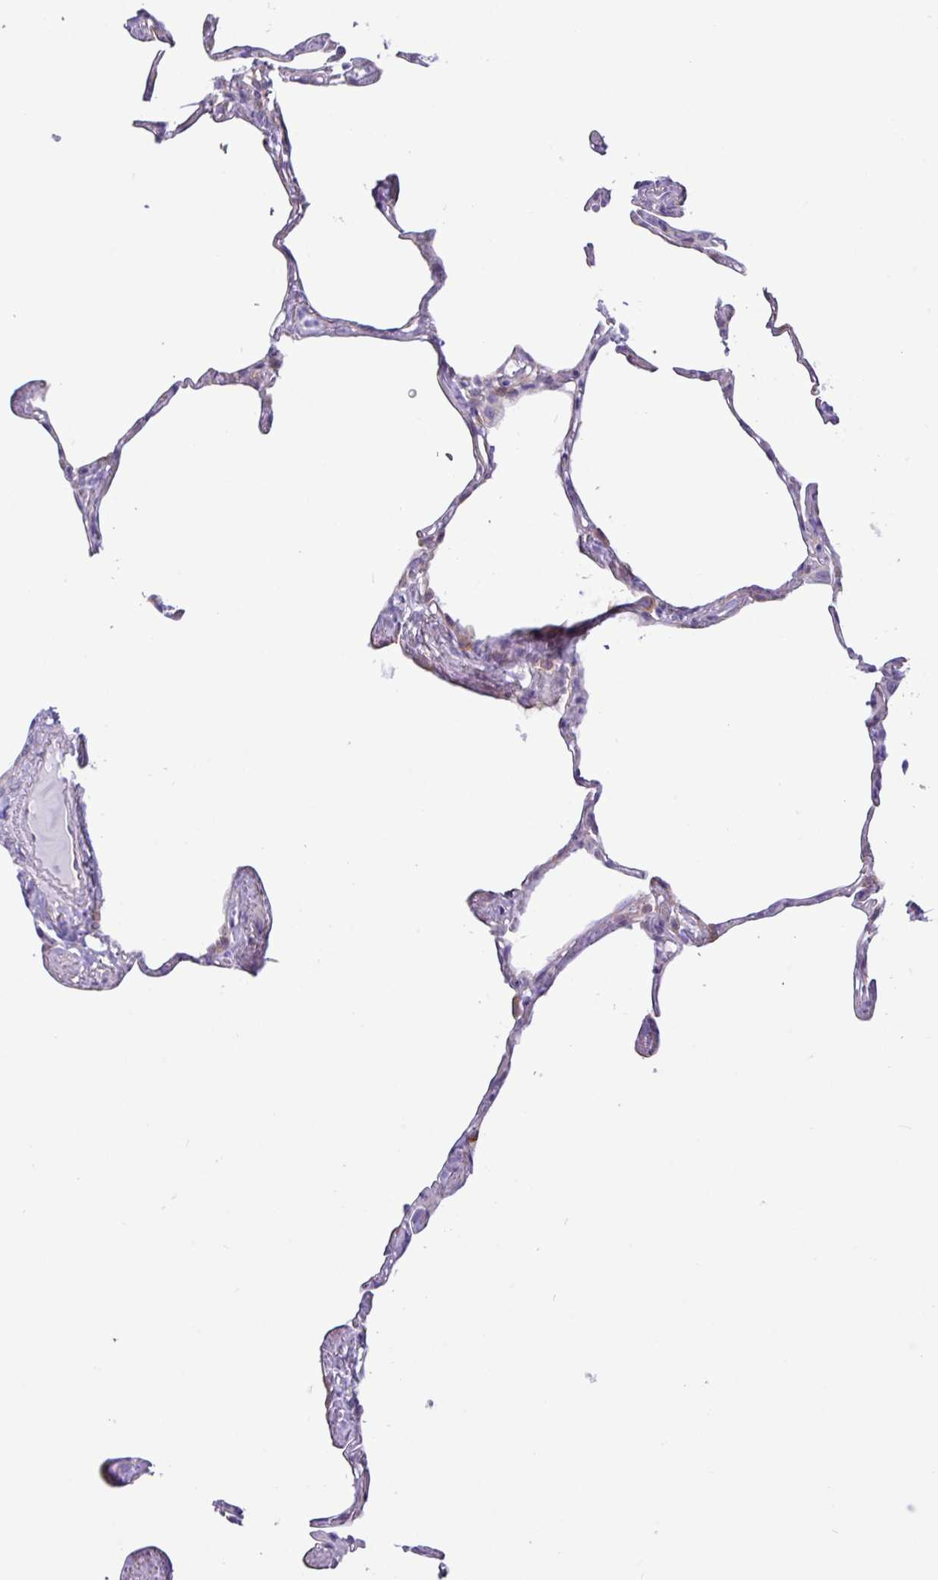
{"staining": {"intensity": "negative", "quantity": "none", "location": "none"}, "tissue": "lung", "cell_type": "Alveolar cells", "image_type": "normal", "snomed": [{"axis": "morphology", "description": "Normal tissue, NOS"}, {"axis": "topography", "description": "Lung"}], "caption": "This photomicrograph is of unremarkable lung stained with IHC to label a protein in brown with the nuclei are counter-stained blue. There is no expression in alveolar cells. (DAB immunohistochemistry (IHC), high magnification).", "gene": "SLC38A1", "patient": {"sex": "male", "age": 65}}